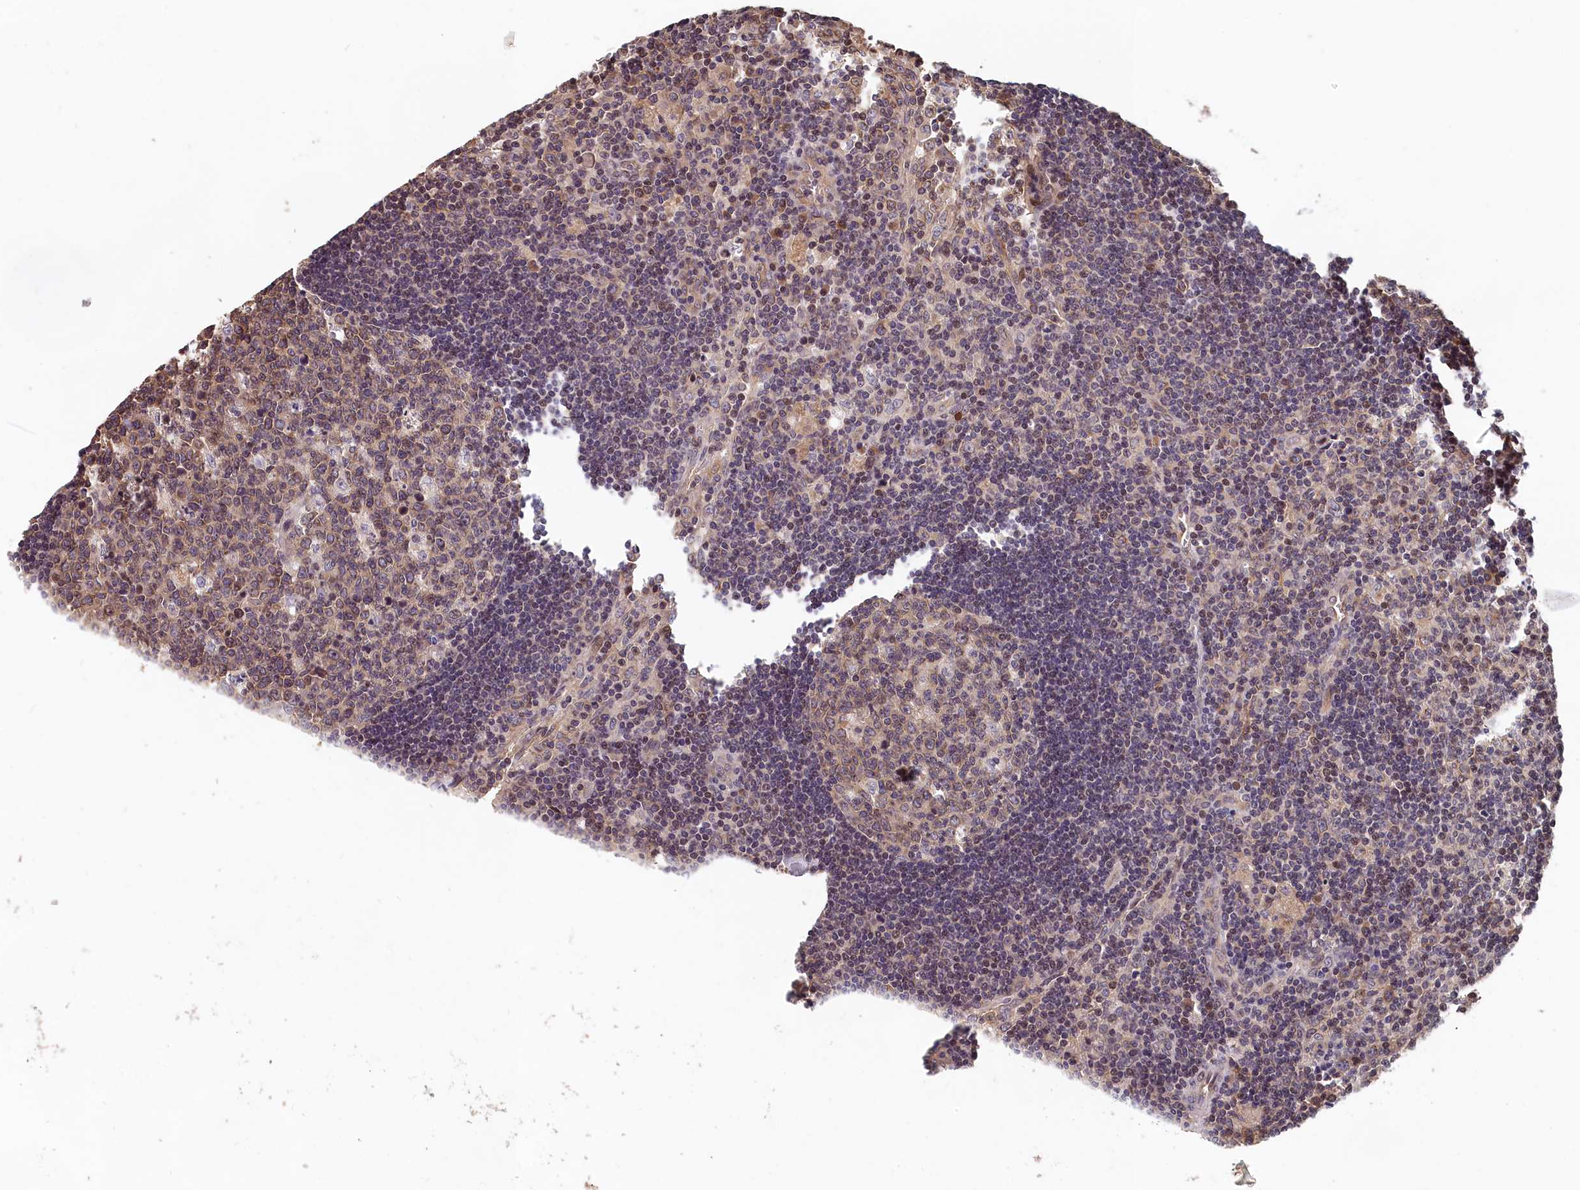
{"staining": {"intensity": "weak", "quantity": "25%-75%", "location": "cytoplasmic/membranous"}, "tissue": "lymph node", "cell_type": "Germinal center cells", "image_type": "normal", "snomed": [{"axis": "morphology", "description": "Normal tissue, NOS"}, {"axis": "topography", "description": "Lymph node"}], "caption": "The histopathology image shows immunohistochemical staining of benign lymph node. There is weak cytoplasmic/membranous positivity is identified in about 25%-75% of germinal center cells.", "gene": "TMEM116", "patient": {"sex": "male", "age": 58}}